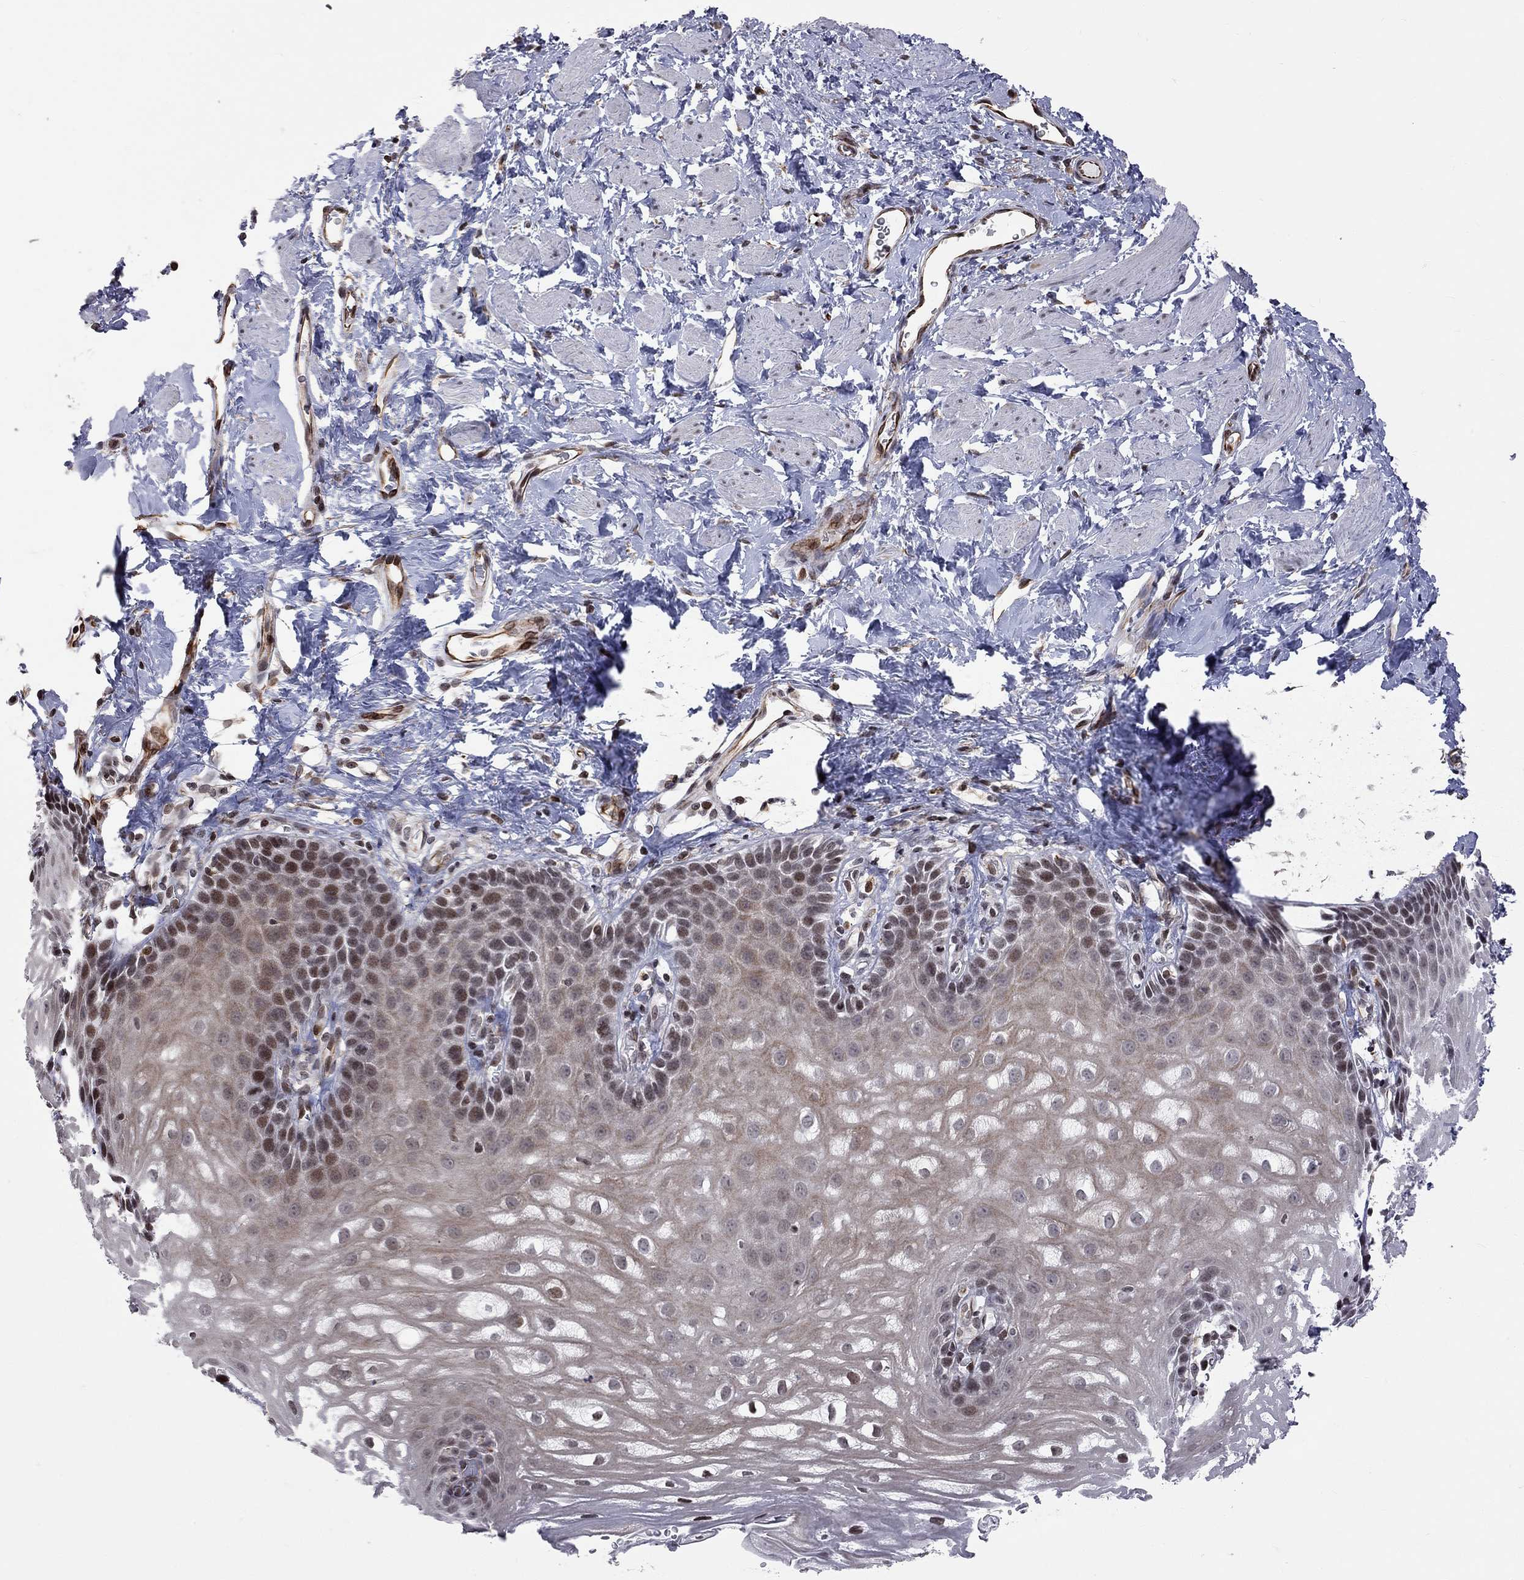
{"staining": {"intensity": "weak", "quantity": "<25%", "location": "cytoplasmic/membranous,nuclear"}, "tissue": "esophagus", "cell_type": "Squamous epithelial cells", "image_type": "normal", "snomed": [{"axis": "morphology", "description": "Normal tissue, NOS"}, {"axis": "topography", "description": "Esophagus"}], "caption": "Immunohistochemical staining of benign esophagus displays no significant positivity in squamous epithelial cells.", "gene": "MTNR1B", "patient": {"sex": "male", "age": 64}}